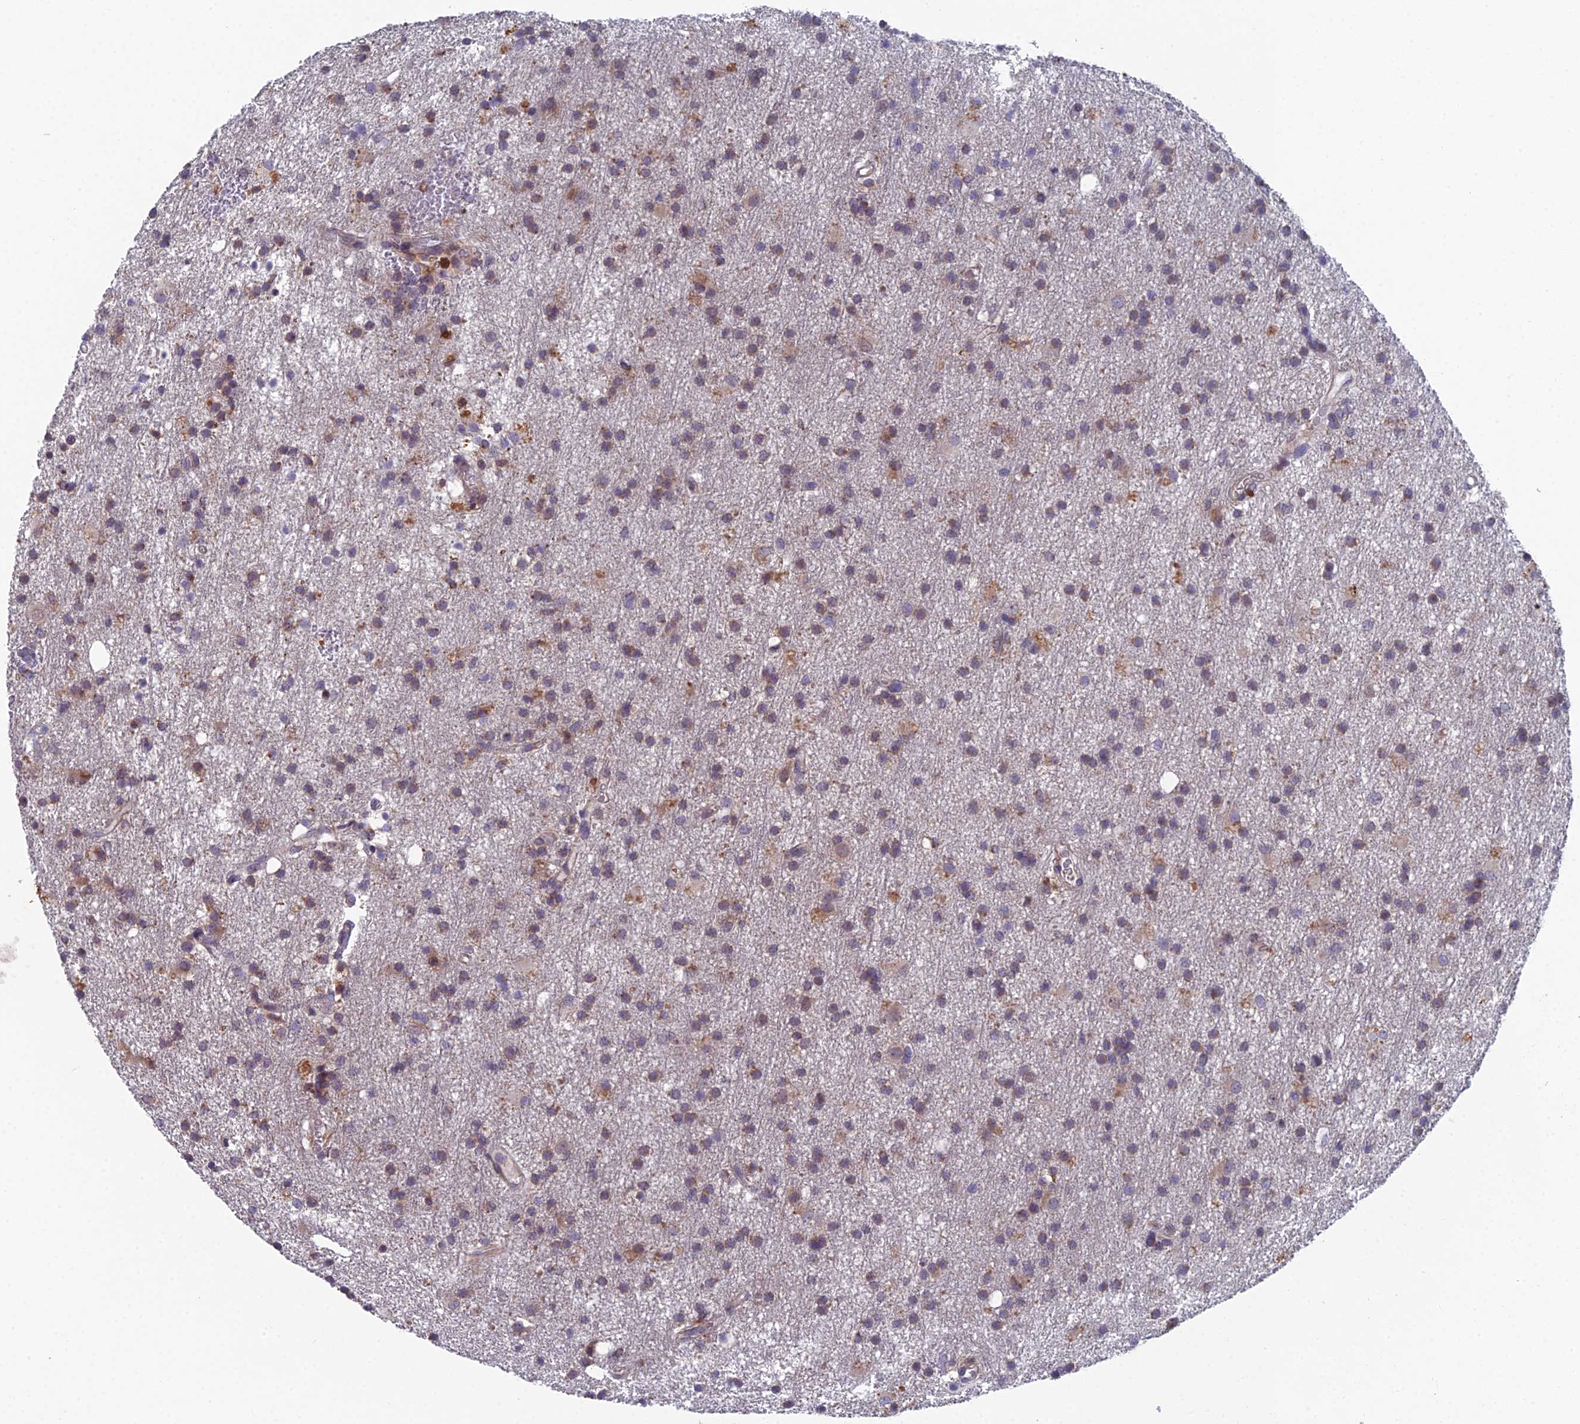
{"staining": {"intensity": "moderate", "quantity": "25%-75%", "location": "cytoplasmic/membranous"}, "tissue": "glioma", "cell_type": "Tumor cells", "image_type": "cancer", "snomed": [{"axis": "morphology", "description": "Glioma, malignant, High grade"}, {"axis": "topography", "description": "Brain"}], "caption": "Immunohistochemistry (IHC) staining of malignant high-grade glioma, which displays medium levels of moderate cytoplasmic/membranous expression in about 25%-75% of tumor cells indicating moderate cytoplasmic/membranous protein expression. The staining was performed using DAB (brown) for protein detection and nuclei were counterstained in hematoxylin (blue).", "gene": "GALK2", "patient": {"sex": "male", "age": 77}}